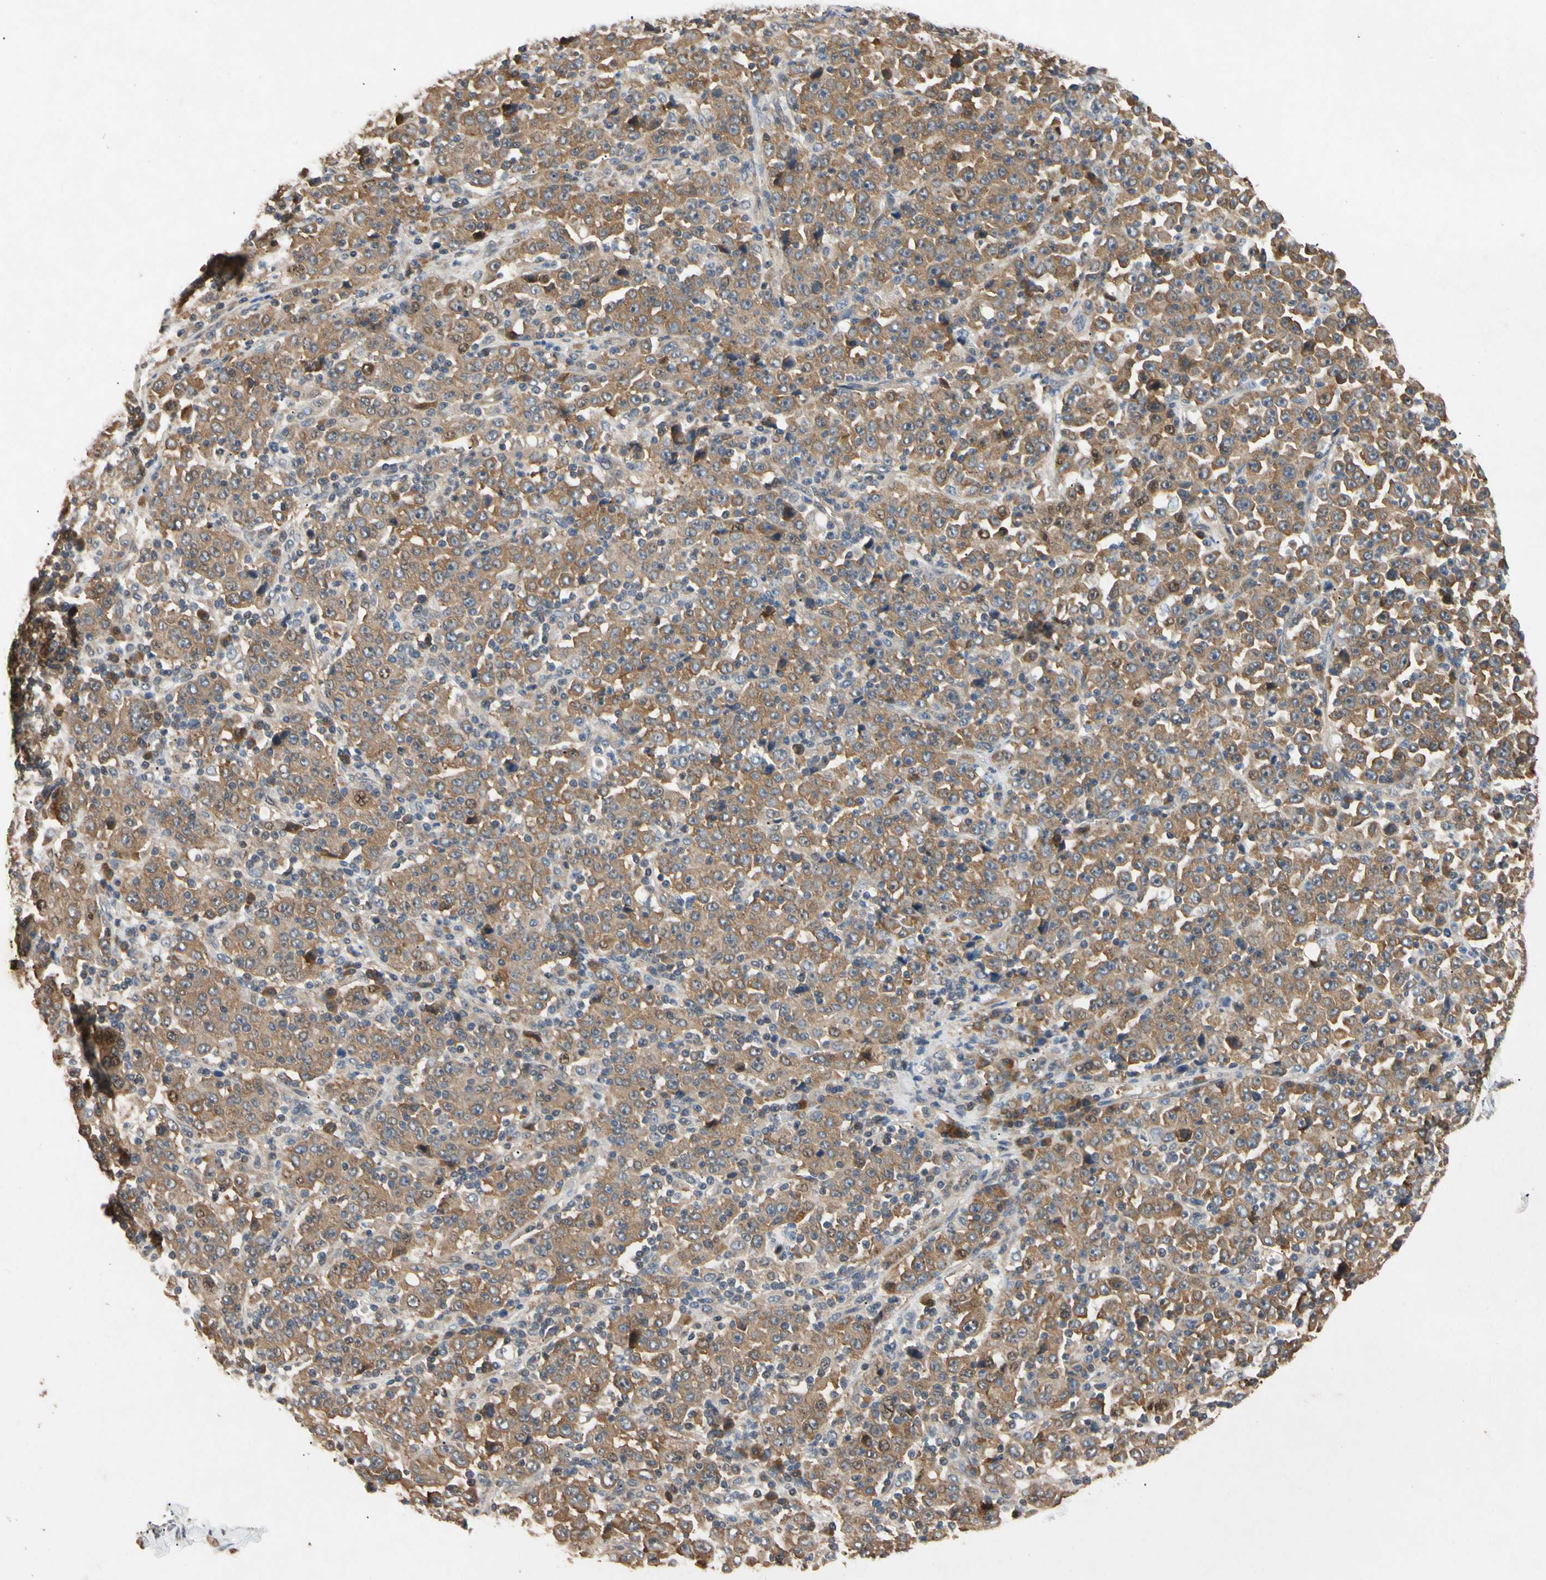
{"staining": {"intensity": "moderate", "quantity": ">75%", "location": "cytoplasmic/membranous"}, "tissue": "stomach cancer", "cell_type": "Tumor cells", "image_type": "cancer", "snomed": [{"axis": "morphology", "description": "Normal tissue, NOS"}, {"axis": "morphology", "description": "Adenocarcinoma, NOS"}, {"axis": "topography", "description": "Stomach, upper"}, {"axis": "topography", "description": "Stomach"}], "caption": "Tumor cells reveal moderate cytoplasmic/membranous positivity in about >75% of cells in adenocarcinoma (stomach).", "gene": "EIF1AX", "patient": {"sex": "male", "age": 59}}